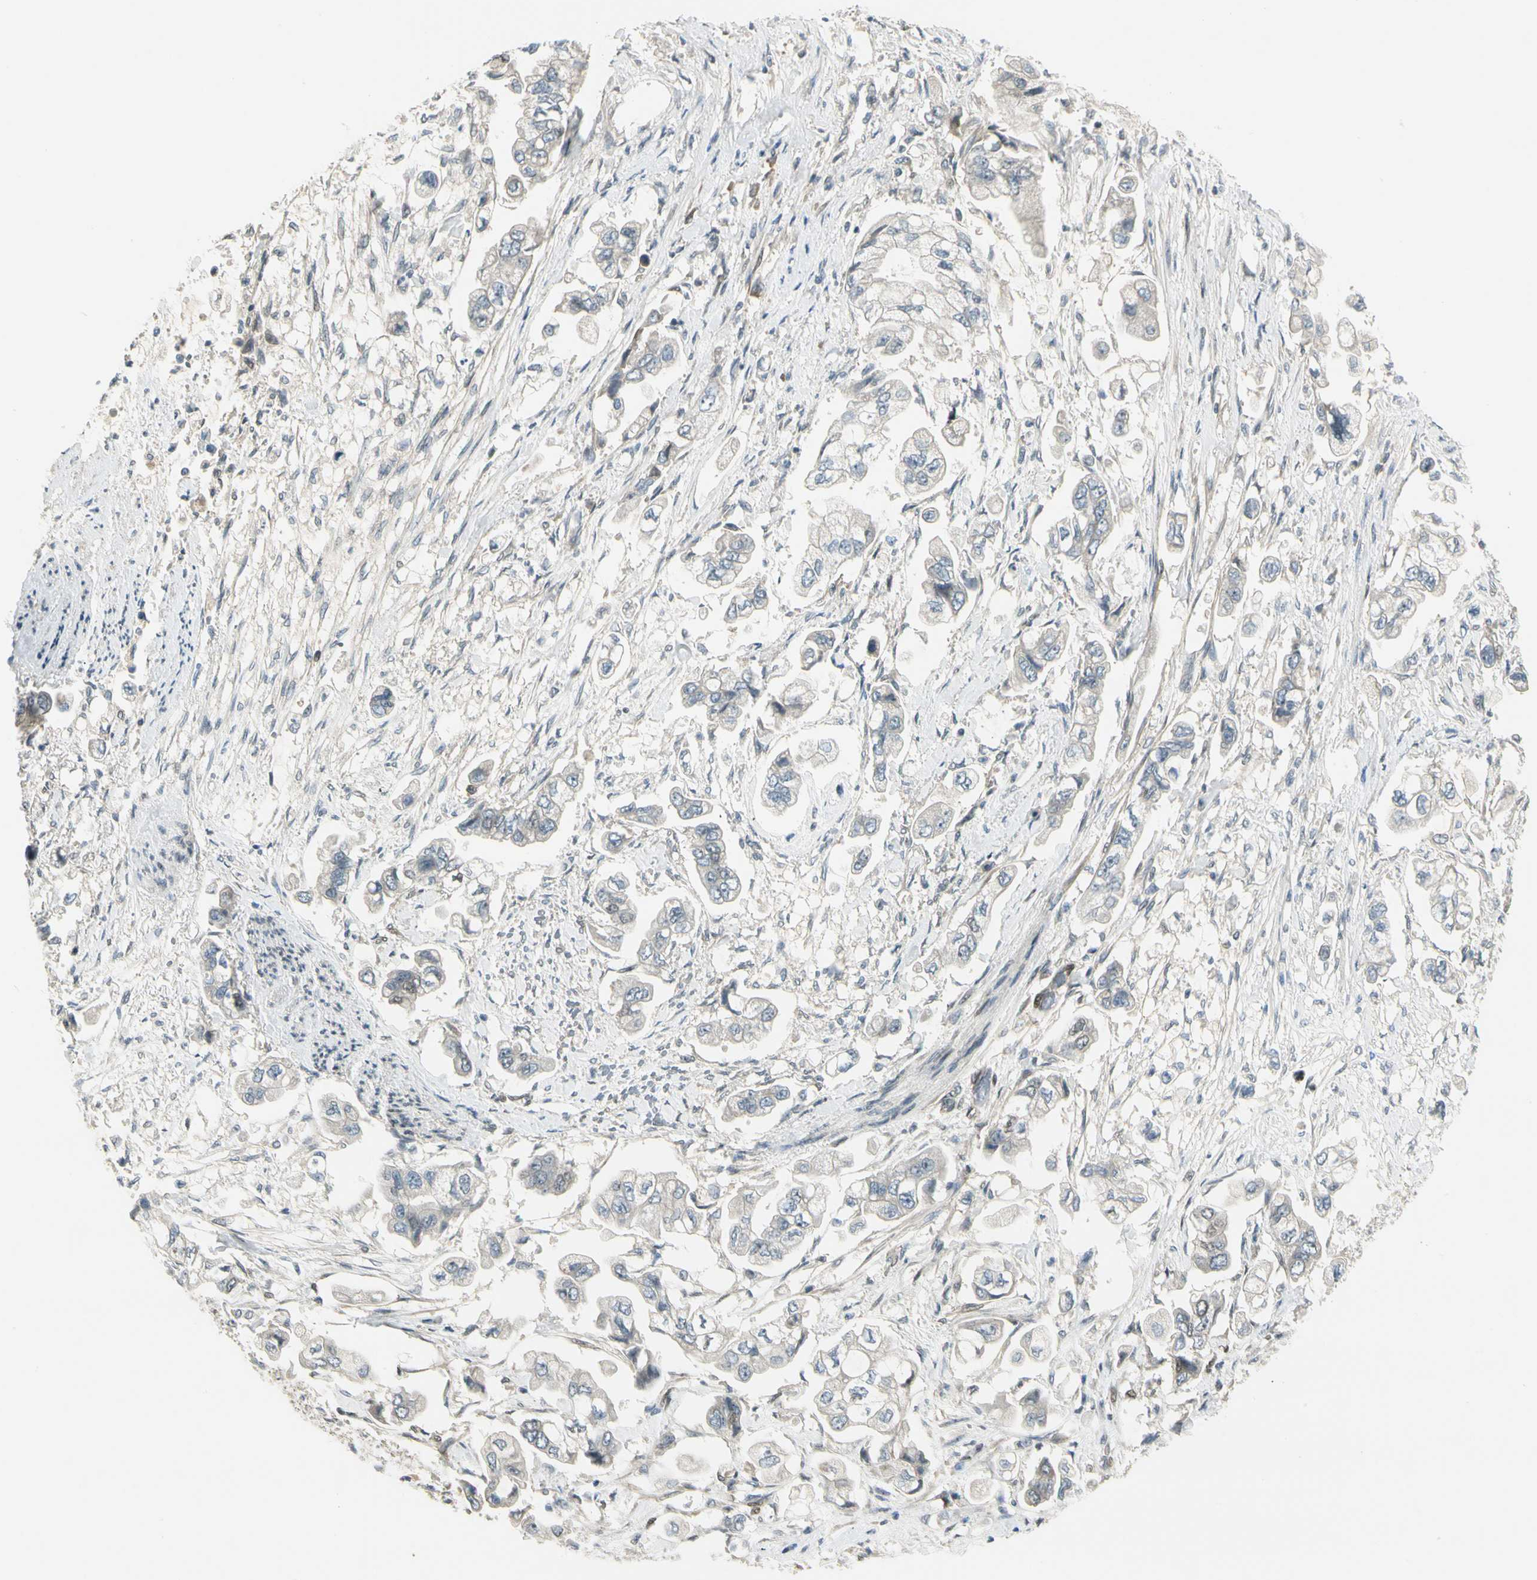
{"staining": {"intensity": "negative", "quantity": "none", "location": "none"}, "tissue": "stomach cancer", "cell_type": "Tumor cells", "image_type": "cancer", "snomed": [{"axis": "morphology", "description": "Adenocarcinoma, NOS"}, {"axis": "topography", "description": "Stomach"}], "caption": "Human stomach cancer stained for a protein using immunohistochemistry shows no staining in tumor cells.", "gene": "GTF3A", "patient": {"sex": "male", "age": 62}}